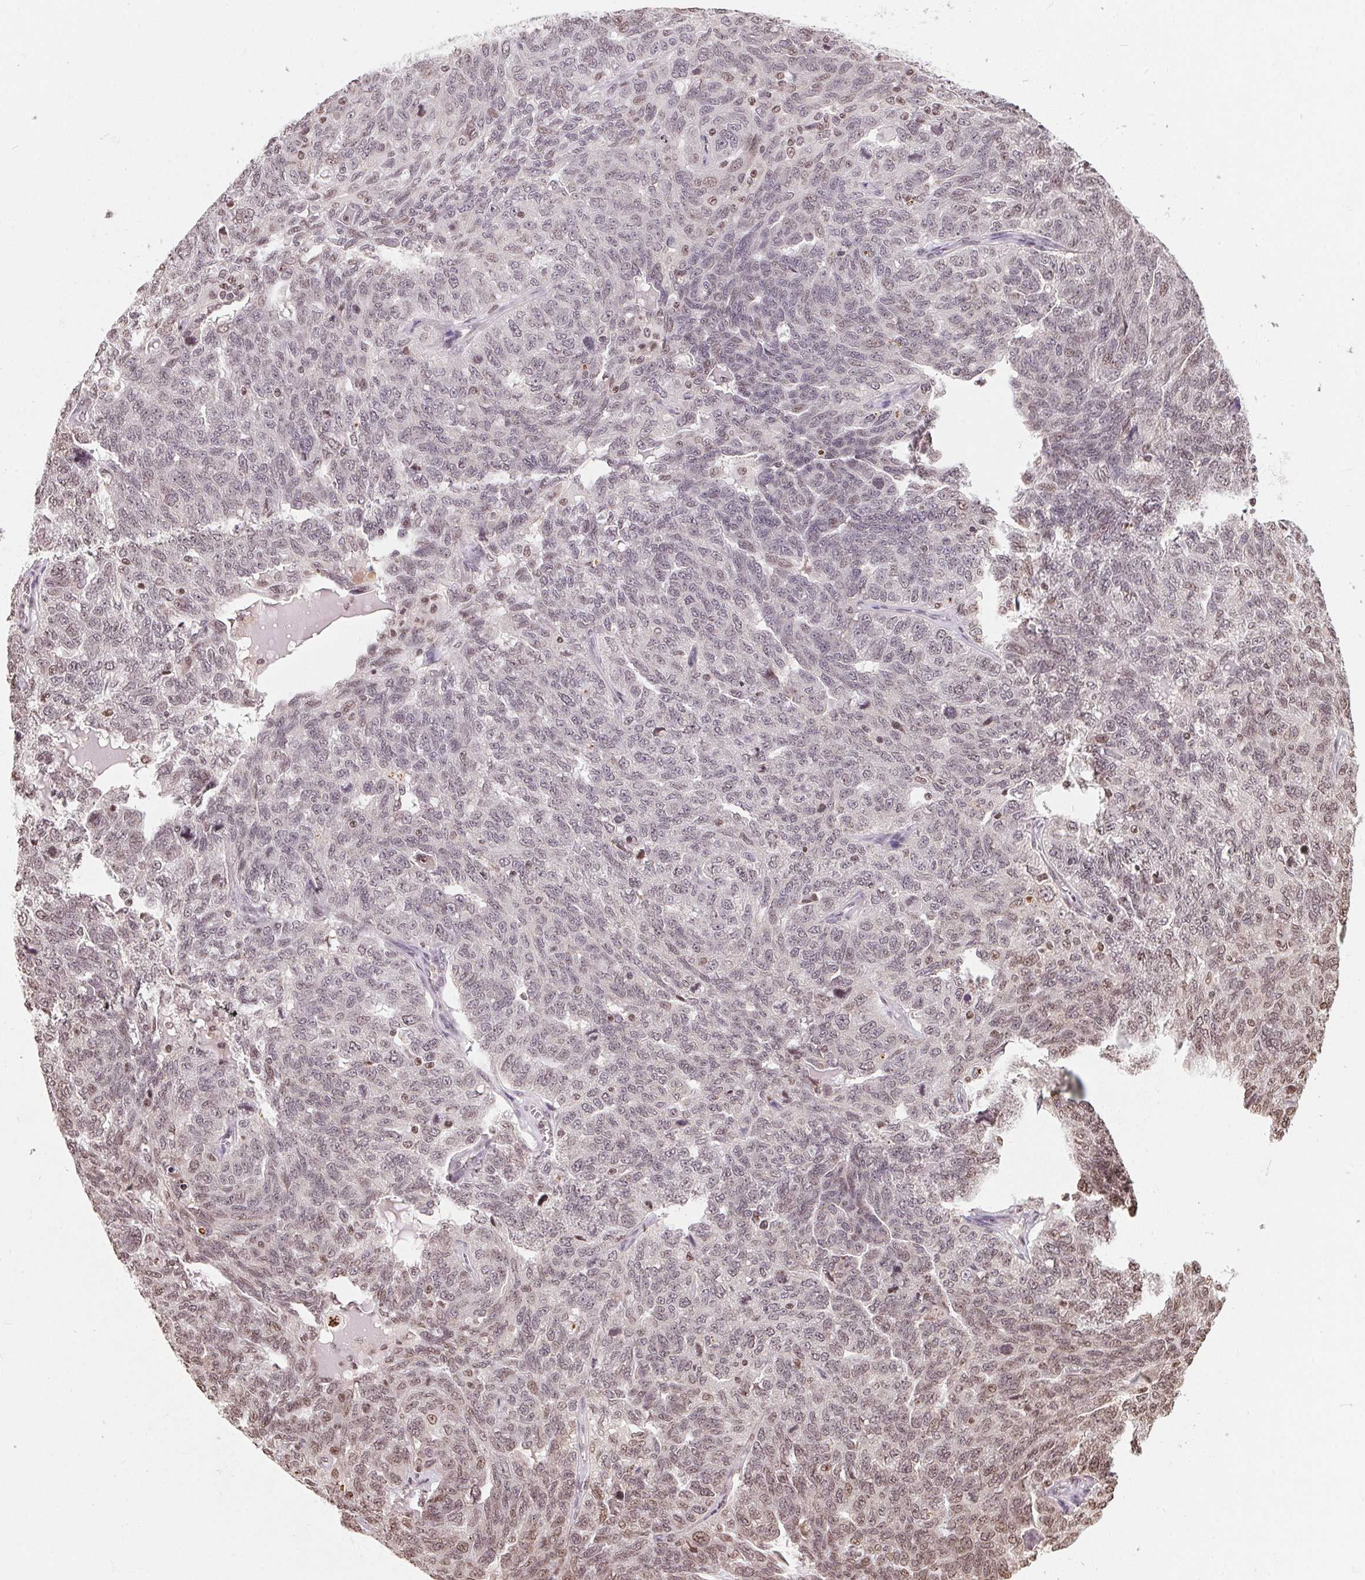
{"staining": {"intensity": "weak", "quantity": "<25%", "location": "nuclear"}, "tissue": "ovarian cancer", "cell_type": "Tumor cells", "image_type": "cancer", "snomed": [{"axis": "morphology", "description": "Cystadenocarcinoma, serous, NOS"}, {"axis": "topography", "description": "Ovary"}], "caption": "High power microscopy micrograph of an IHC micrograph of ovarian serous cystadenocarcinoma, revealing no significant staining in tumor cells.", "gene": "RNF181", "patient": {"sex": "female", "age": 71}}